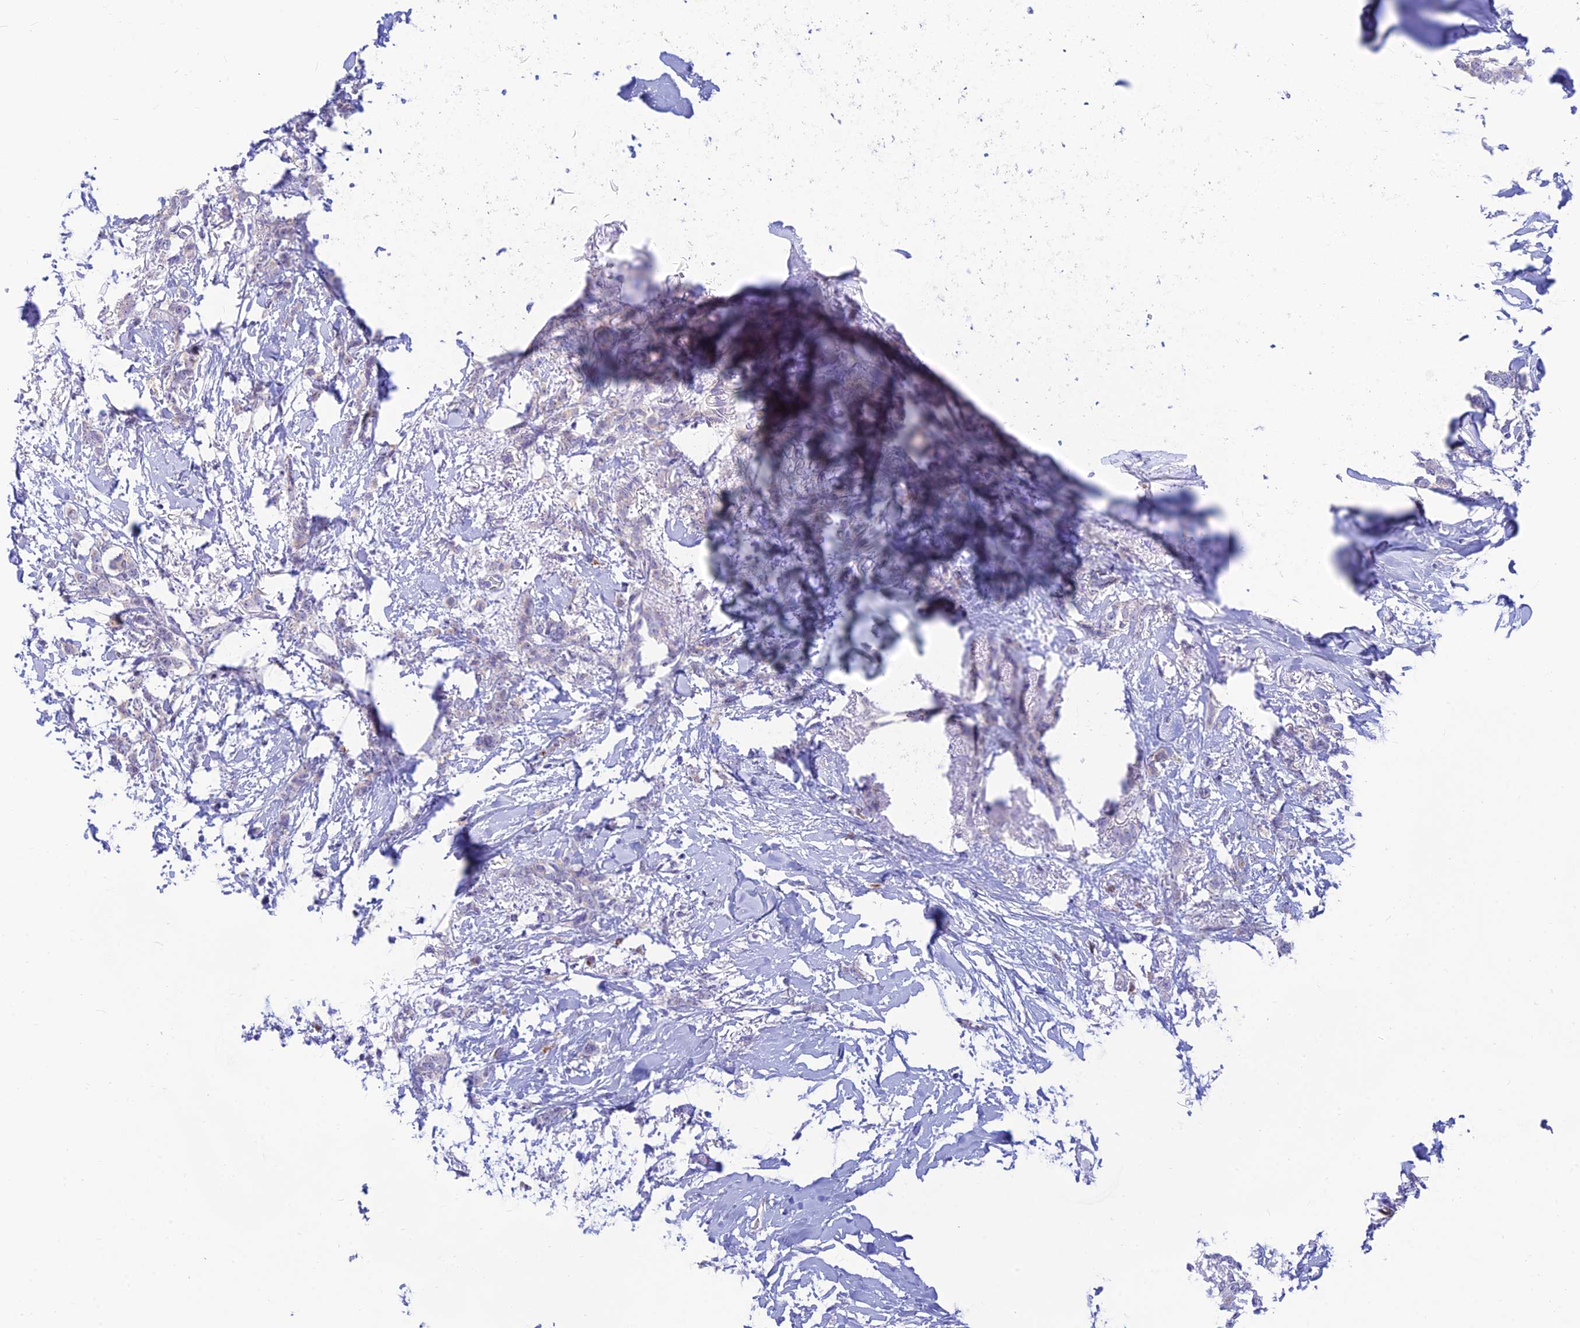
{"staining": {"intensity": "negative", "quantity": "none", "location": "none"}, "tissue": "breast cancer", "cell_type": "Tumor cells", "image_type": "cancer", "snomed": [{"axis": "morphology", "description": "Duct carcinoma"}, {"axis": "topography", "description": "Breast"}], "caption": "DAB immunohistochemical staining of human breast cancer (infiltrating ductal carcinoma) displays no significant staining in tumor cells.", "gene": "INKA1", "patient": {"sex": "female", "age": 72}}